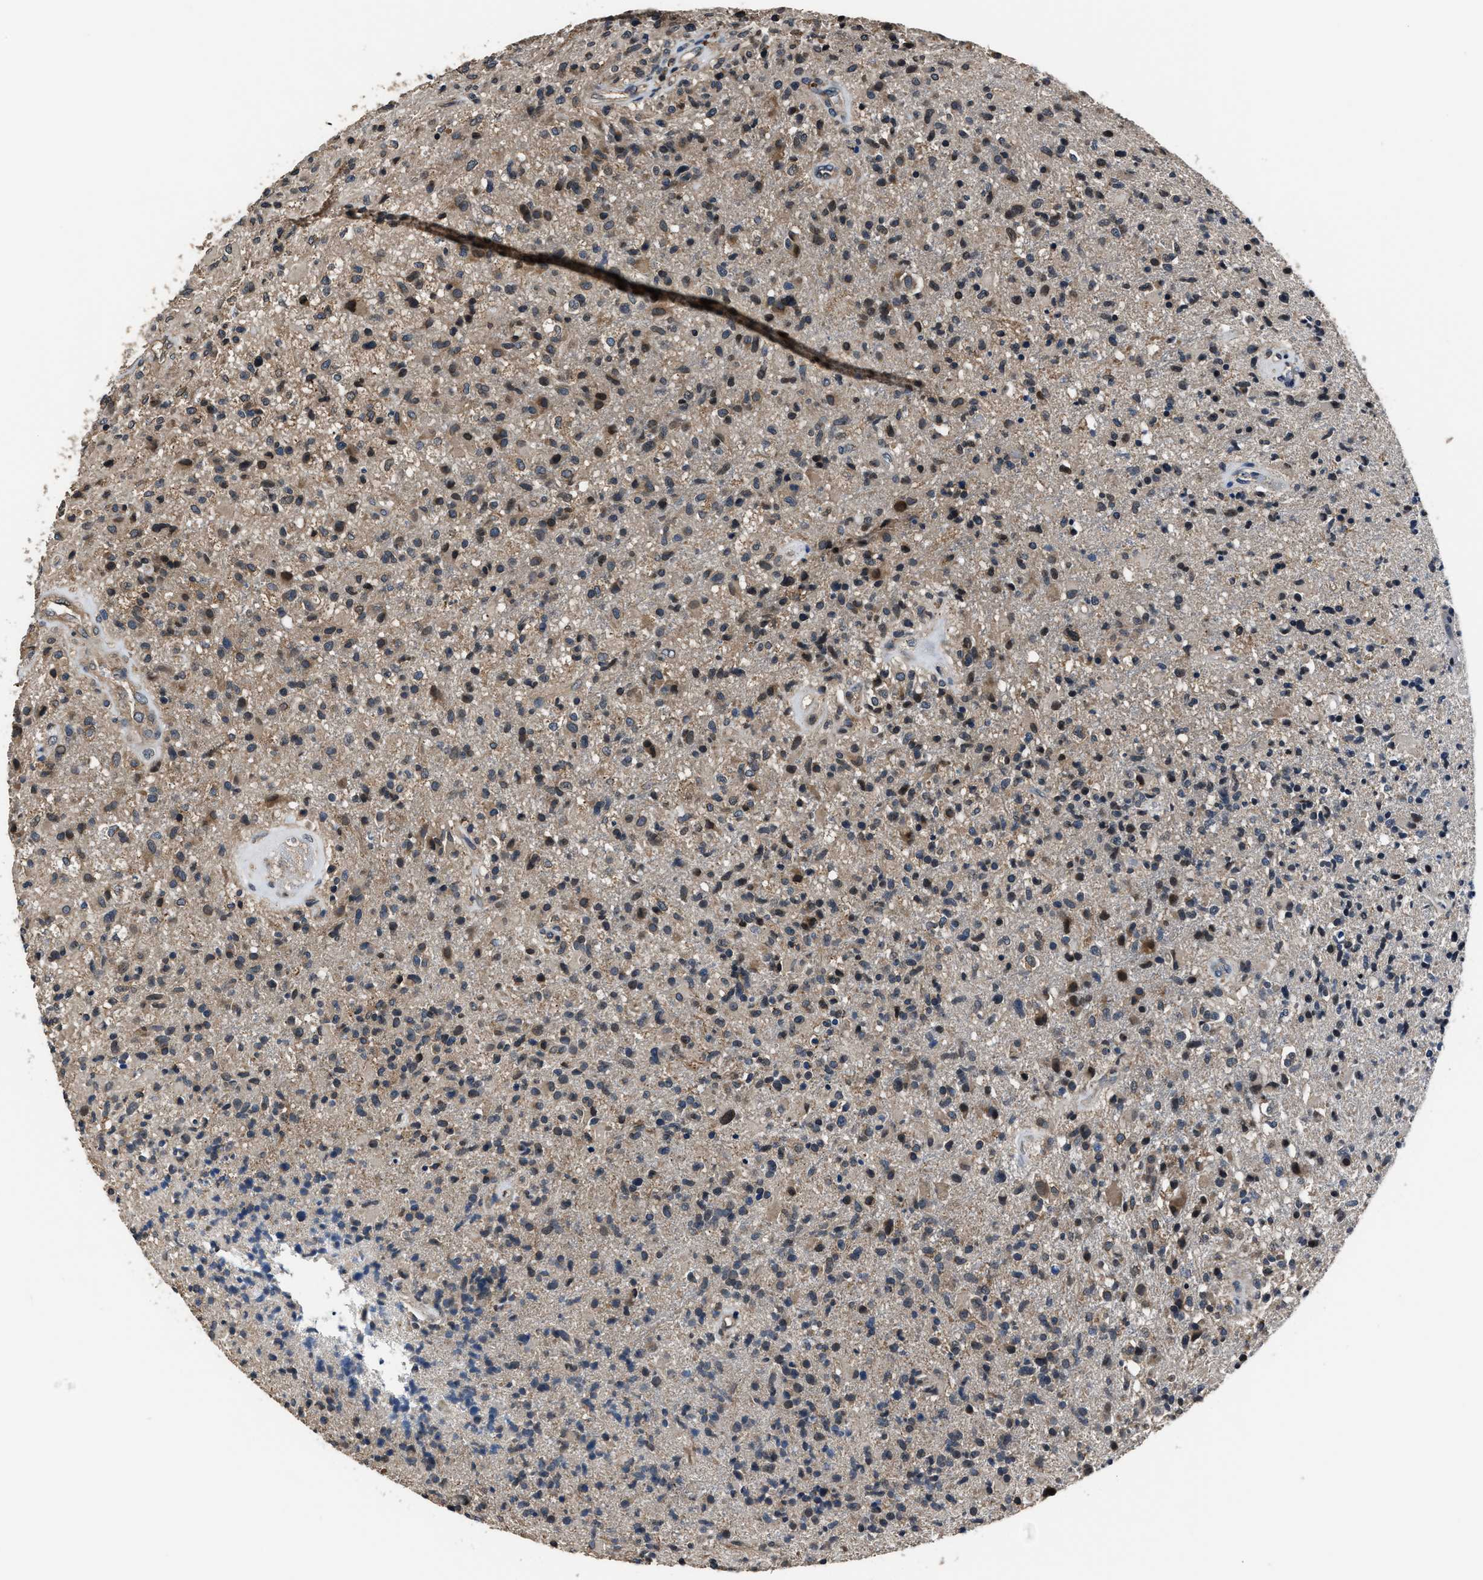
{"staining": {"intensity": "weak", "quantity": "25%-75%", "location": "cytoplasmic/membranous"}, "tissue": "glioma", "cell_type": "Tumor cells", "image_type": "cancer", "snomed": [{"axis": "morphology", "description": "Glioma, malignant, High grade"}, {"axis": "topography", "description": "Brain"}], "caption": "About 25%-75% of tumor cells in glioma show weak cytoplasmic/membranous protein expression as visualized by brown immunohistochemical staining.", "gene": "TNRC18", "patient": {"sex": "male", "age": 72}}